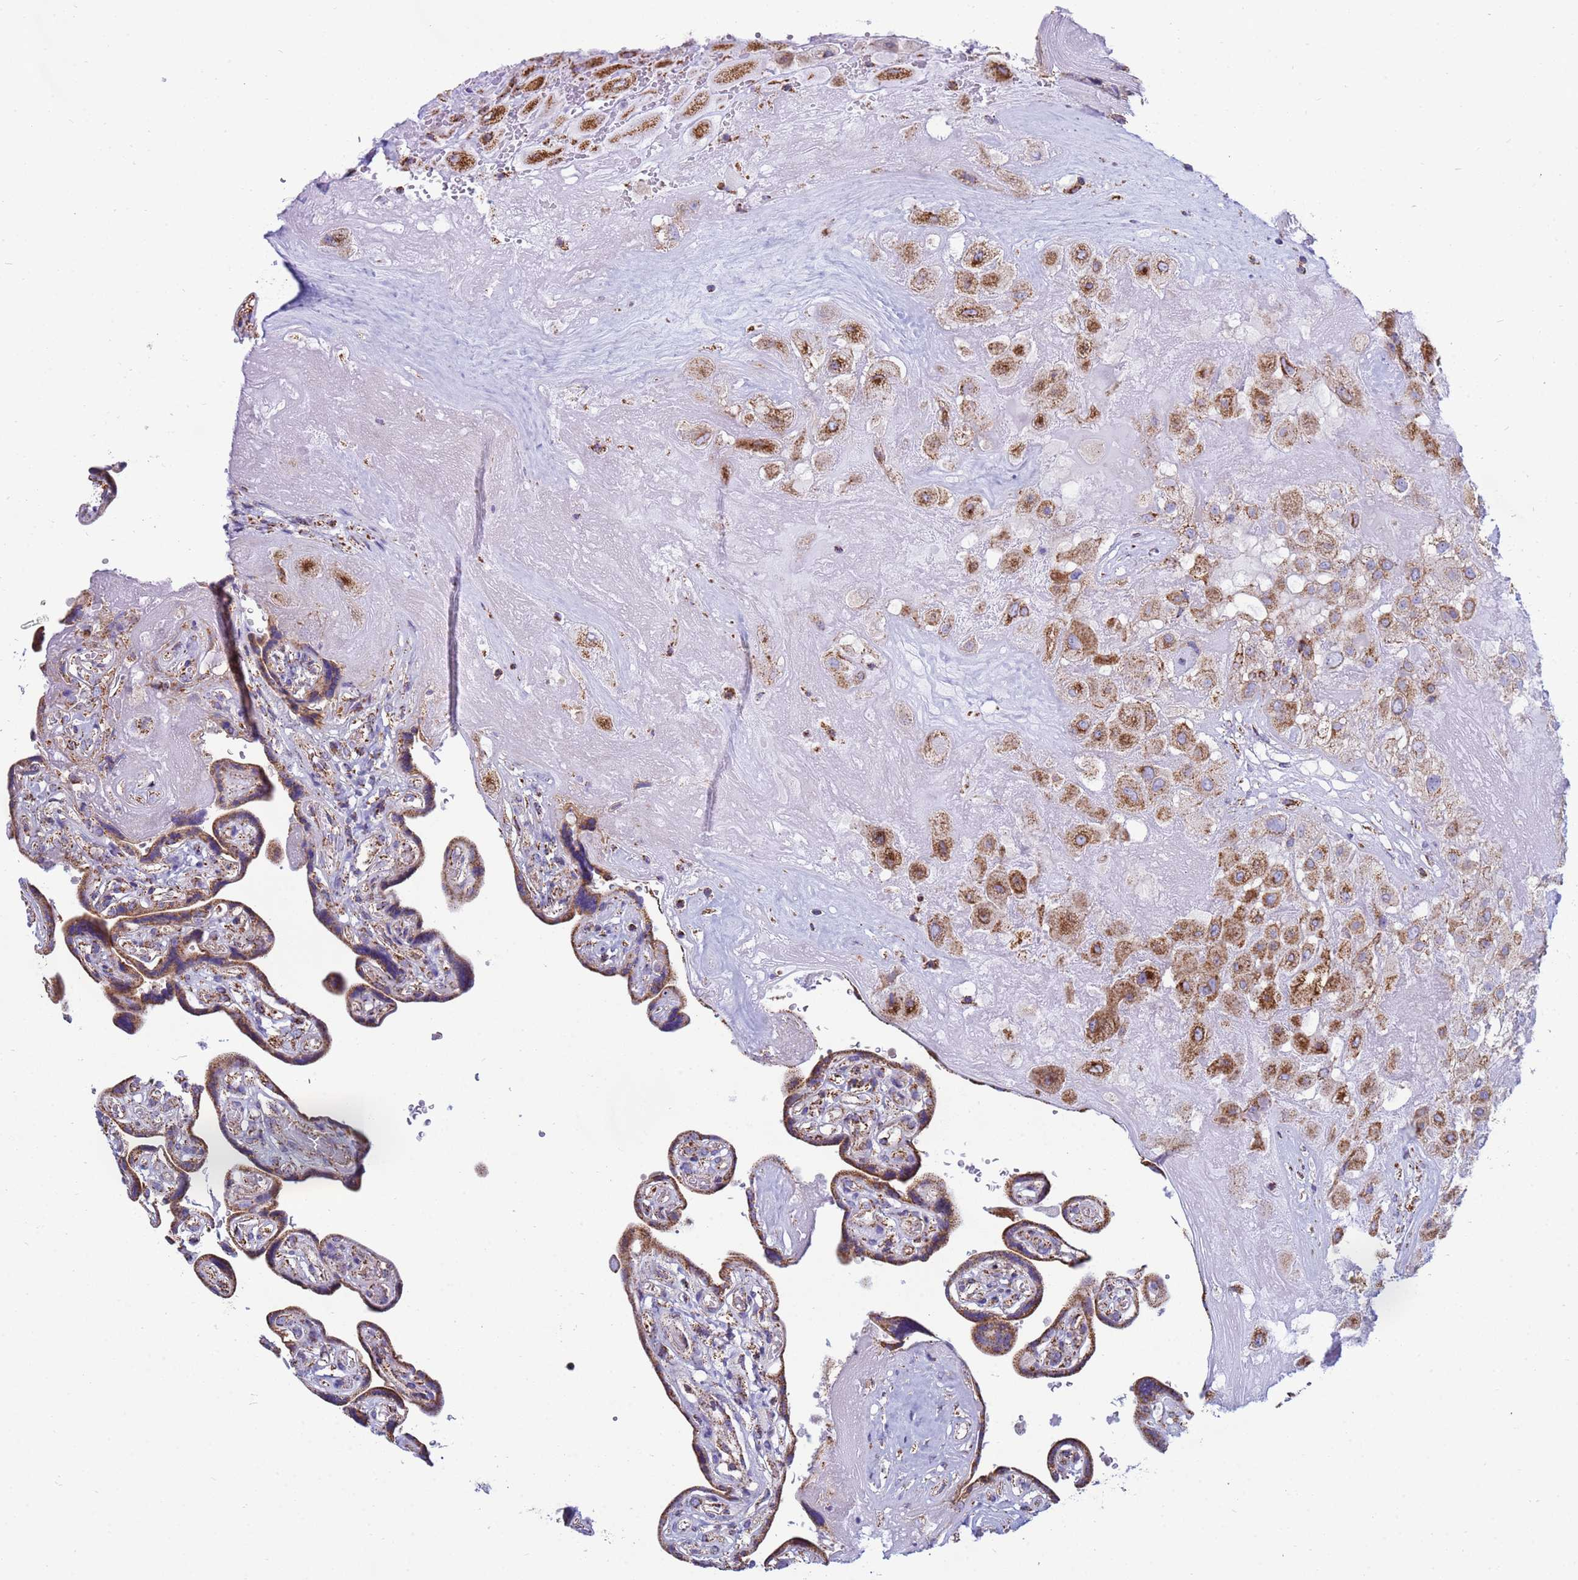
{"staining": {"intensity": "strong", "quantity": ">75%", "location": "cytoplasmic/membranous"}, "tissue": "placenta", "cell_type": "Decidual cells", "image_type": "normal", "snomed": [{"axis": "morphology", "description": "Normal tissue, NOS"}, {"axis": "topography", "description": "Placenta"}], "caption": "IHC of benign human placenta demonstrates high levels of strong cytoplasmic/membranous staining in approximately >75% of decidual cells. Using DAB (3,3'-diaminobenzidine) (brown) and hematoxylin (blue) stains, captured at high magnification using brightfield microscopy.", "gene": "COQ4", "patient": {"sex": "female", "age": 32}}